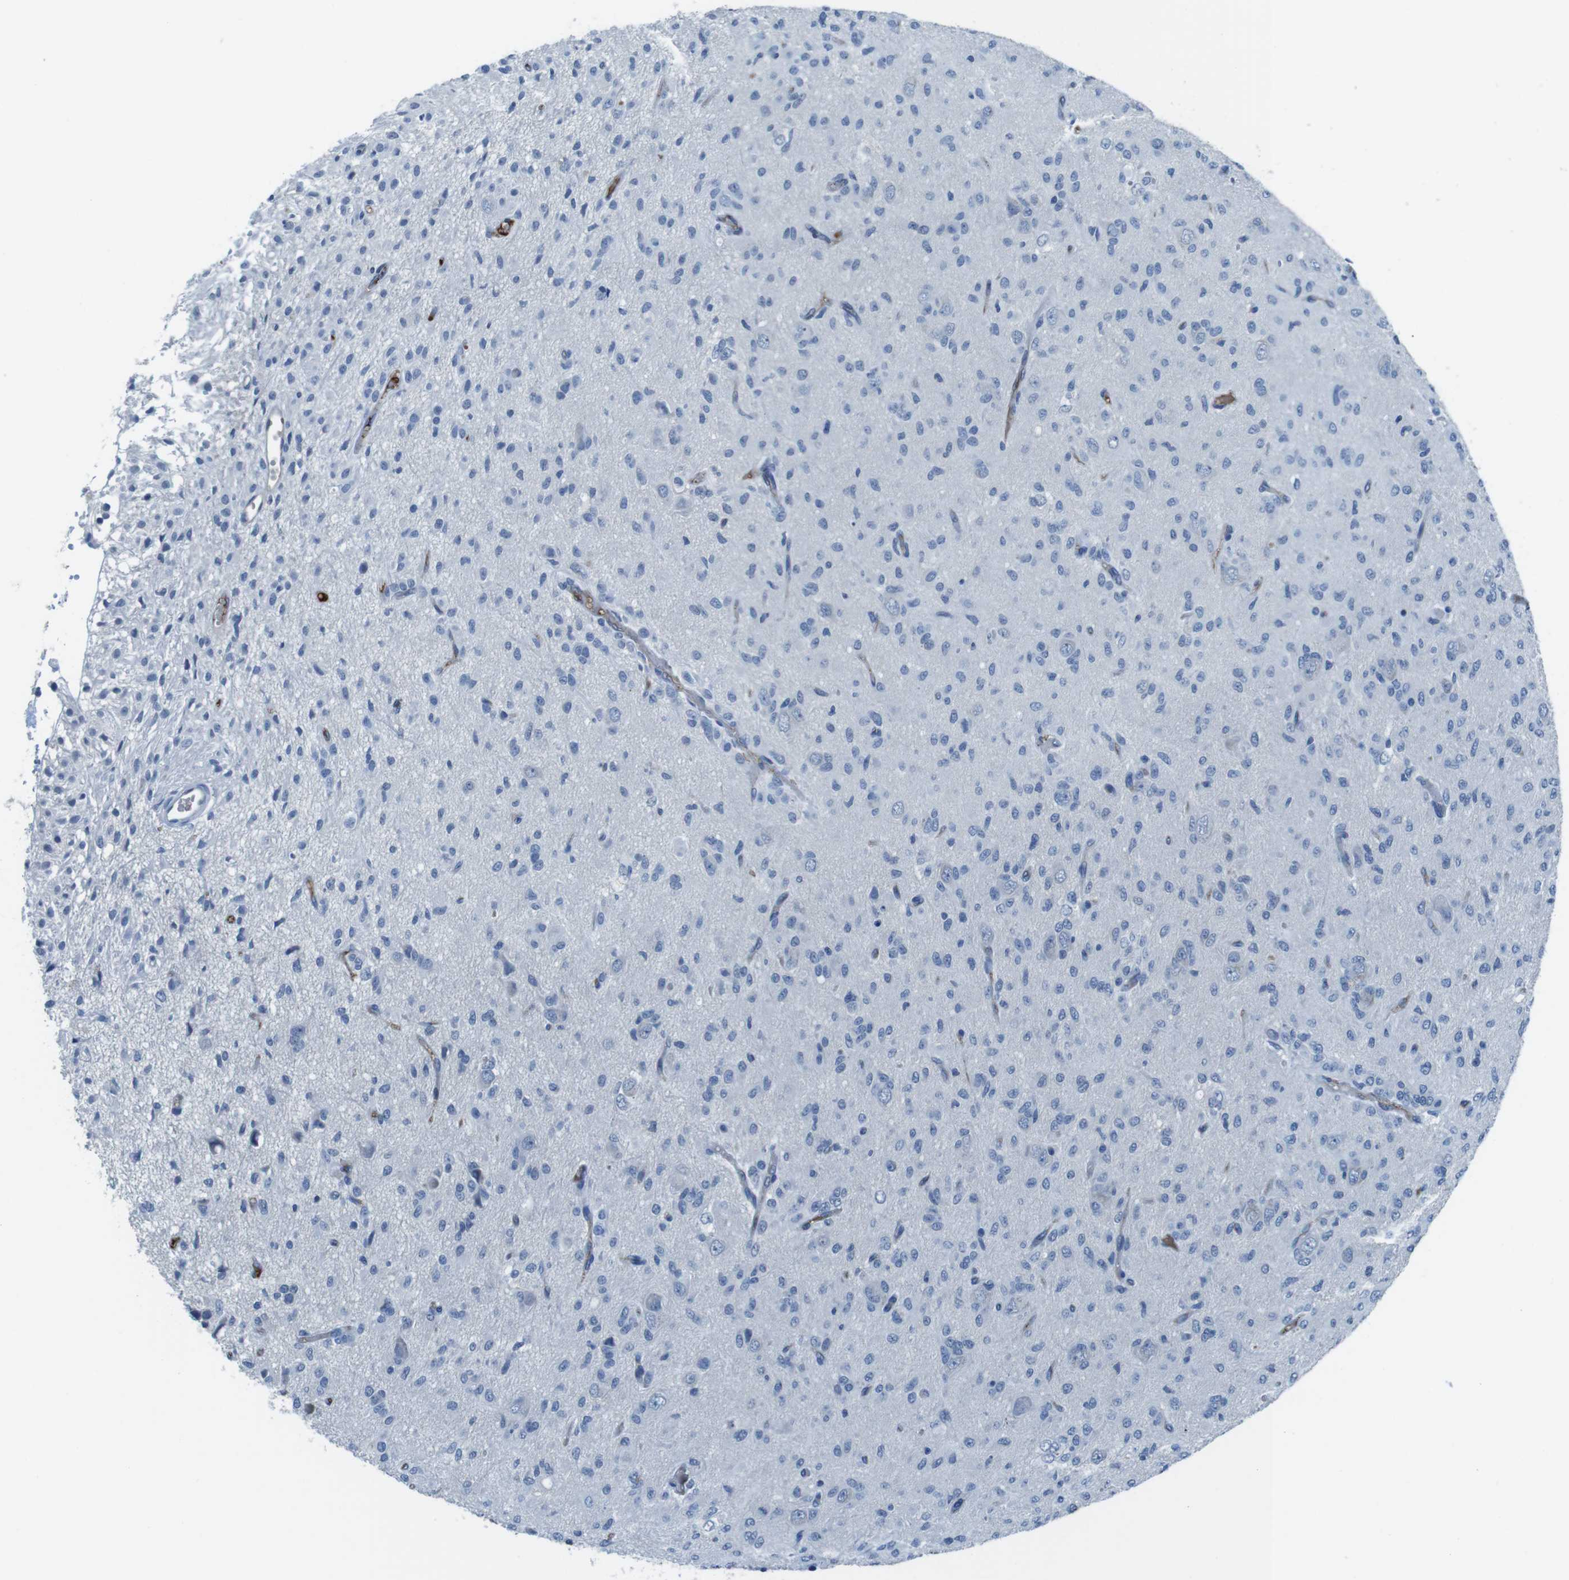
{"staining": {"intensity": "negative", "quantity": "none", "location": "none"}, "tissue": "glioma", "cell_type": "Tumor cells", "image_type": "cancer", "snomed": [{"axis": "morphology", "description": "Glioma, malignant, High grade"}, {"axis": "topography", "description": "Brain"}], "caption": "There is no significant positivity in tumor cells of malignant glioma (high-grade). The staining is performed using DAB (3,3'-diaminobenzidine) brown chromogen with nuclei counter-stained in using hematoxylin.", "gene": "TMPRSS15", "patient": {"sex": "female", "age": 59}}